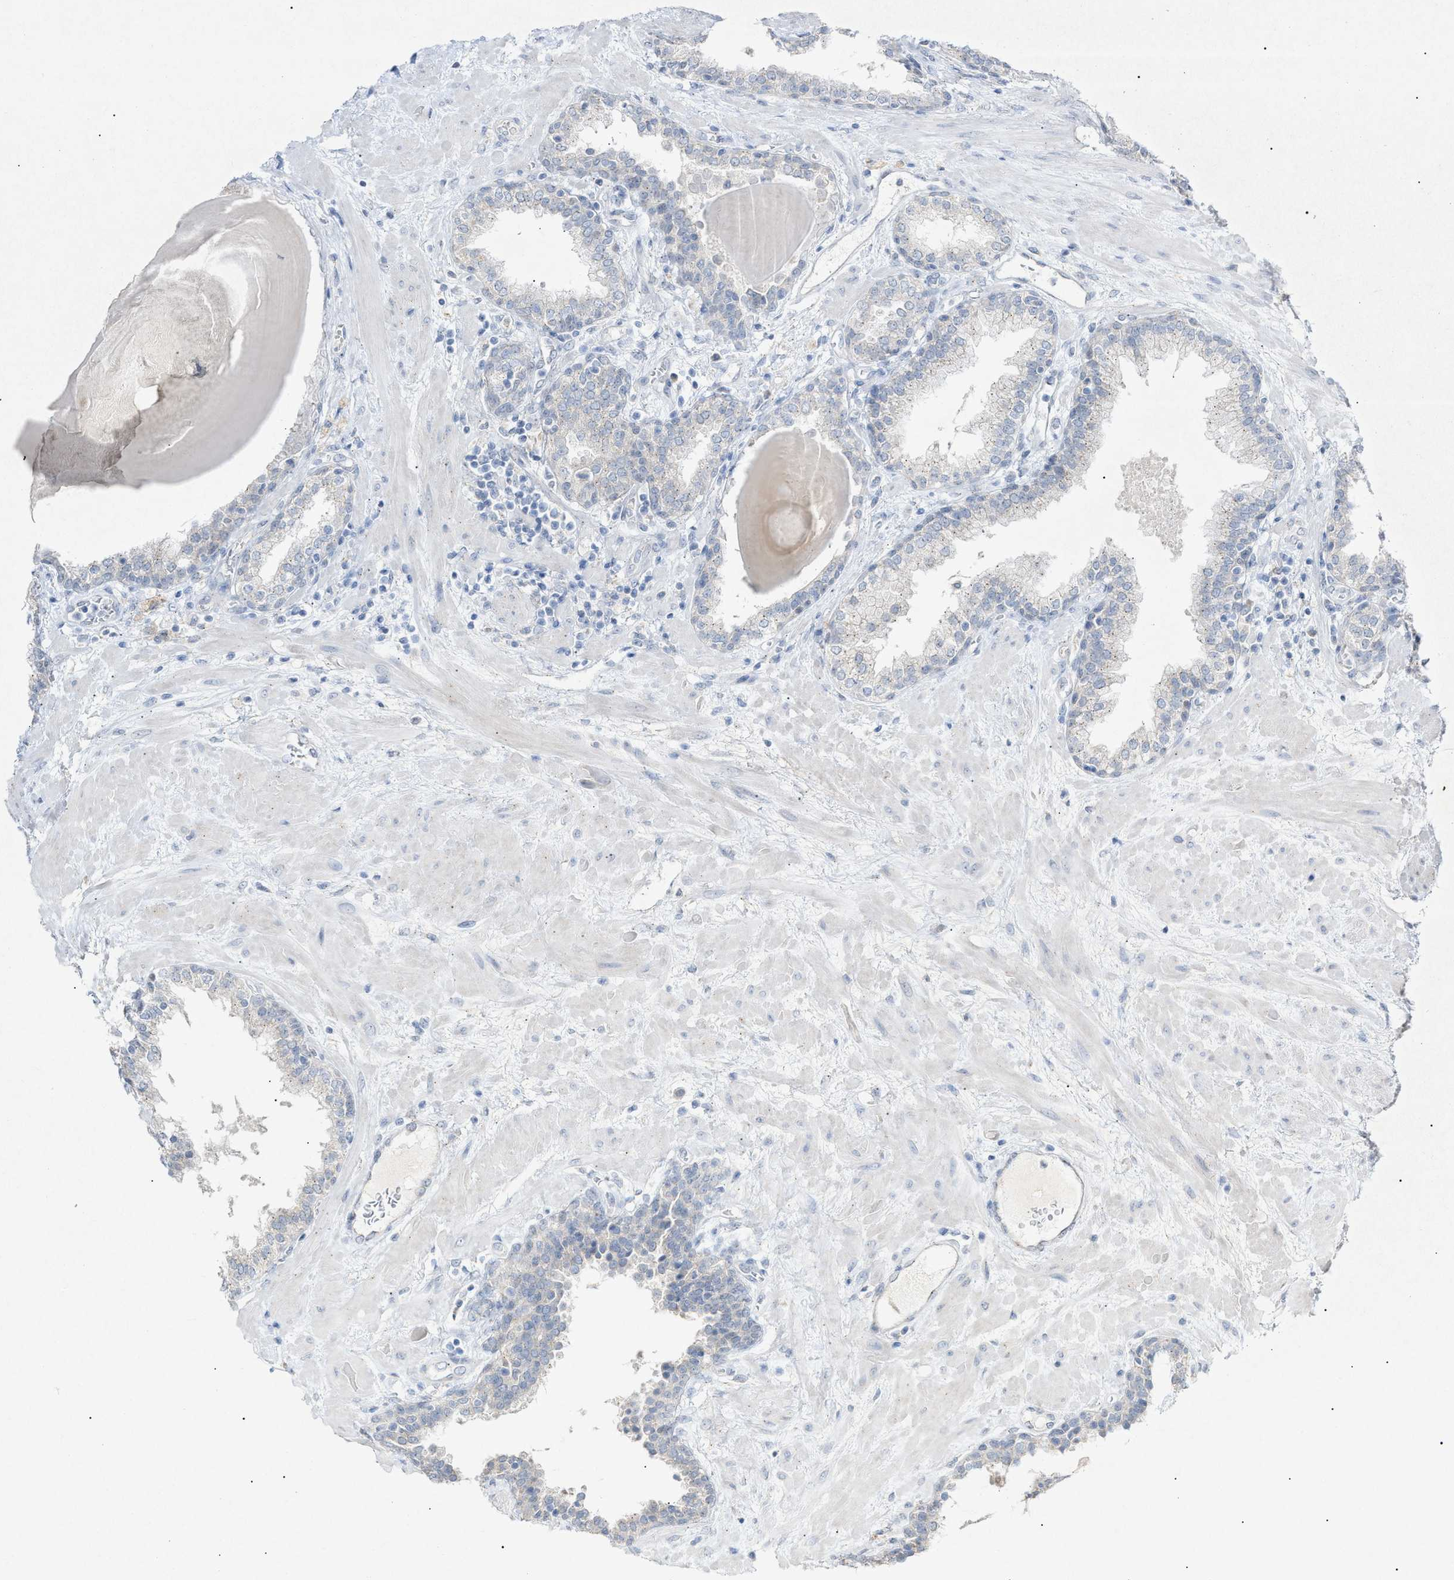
{"staining": {"intensity": "negative", "quantity": "none", "location": "none"}, "tissue": "prostate", "cell_type": "Glandular cells", "image_type": "normal", "snomed": [{"axis": "morphology", "description": "Normal tissue, NOS"}, {"axis": "topography", "description": "Prostate"}], "caption": "A high-resolution photomicrograph shows immunohistochemistry (IHC) staining of unremarkable prostate, which exhibits no significant staining in glandular cells. The staining was performed using DAB (3,3'-diaminobenzidine) to visualize the protein expression in brown, while the nuclei were stained in blue with hematoxylin (Magnification: 20x).", "gene": "SLC25A31", "patient": {"sex": "male", "age": 51}}